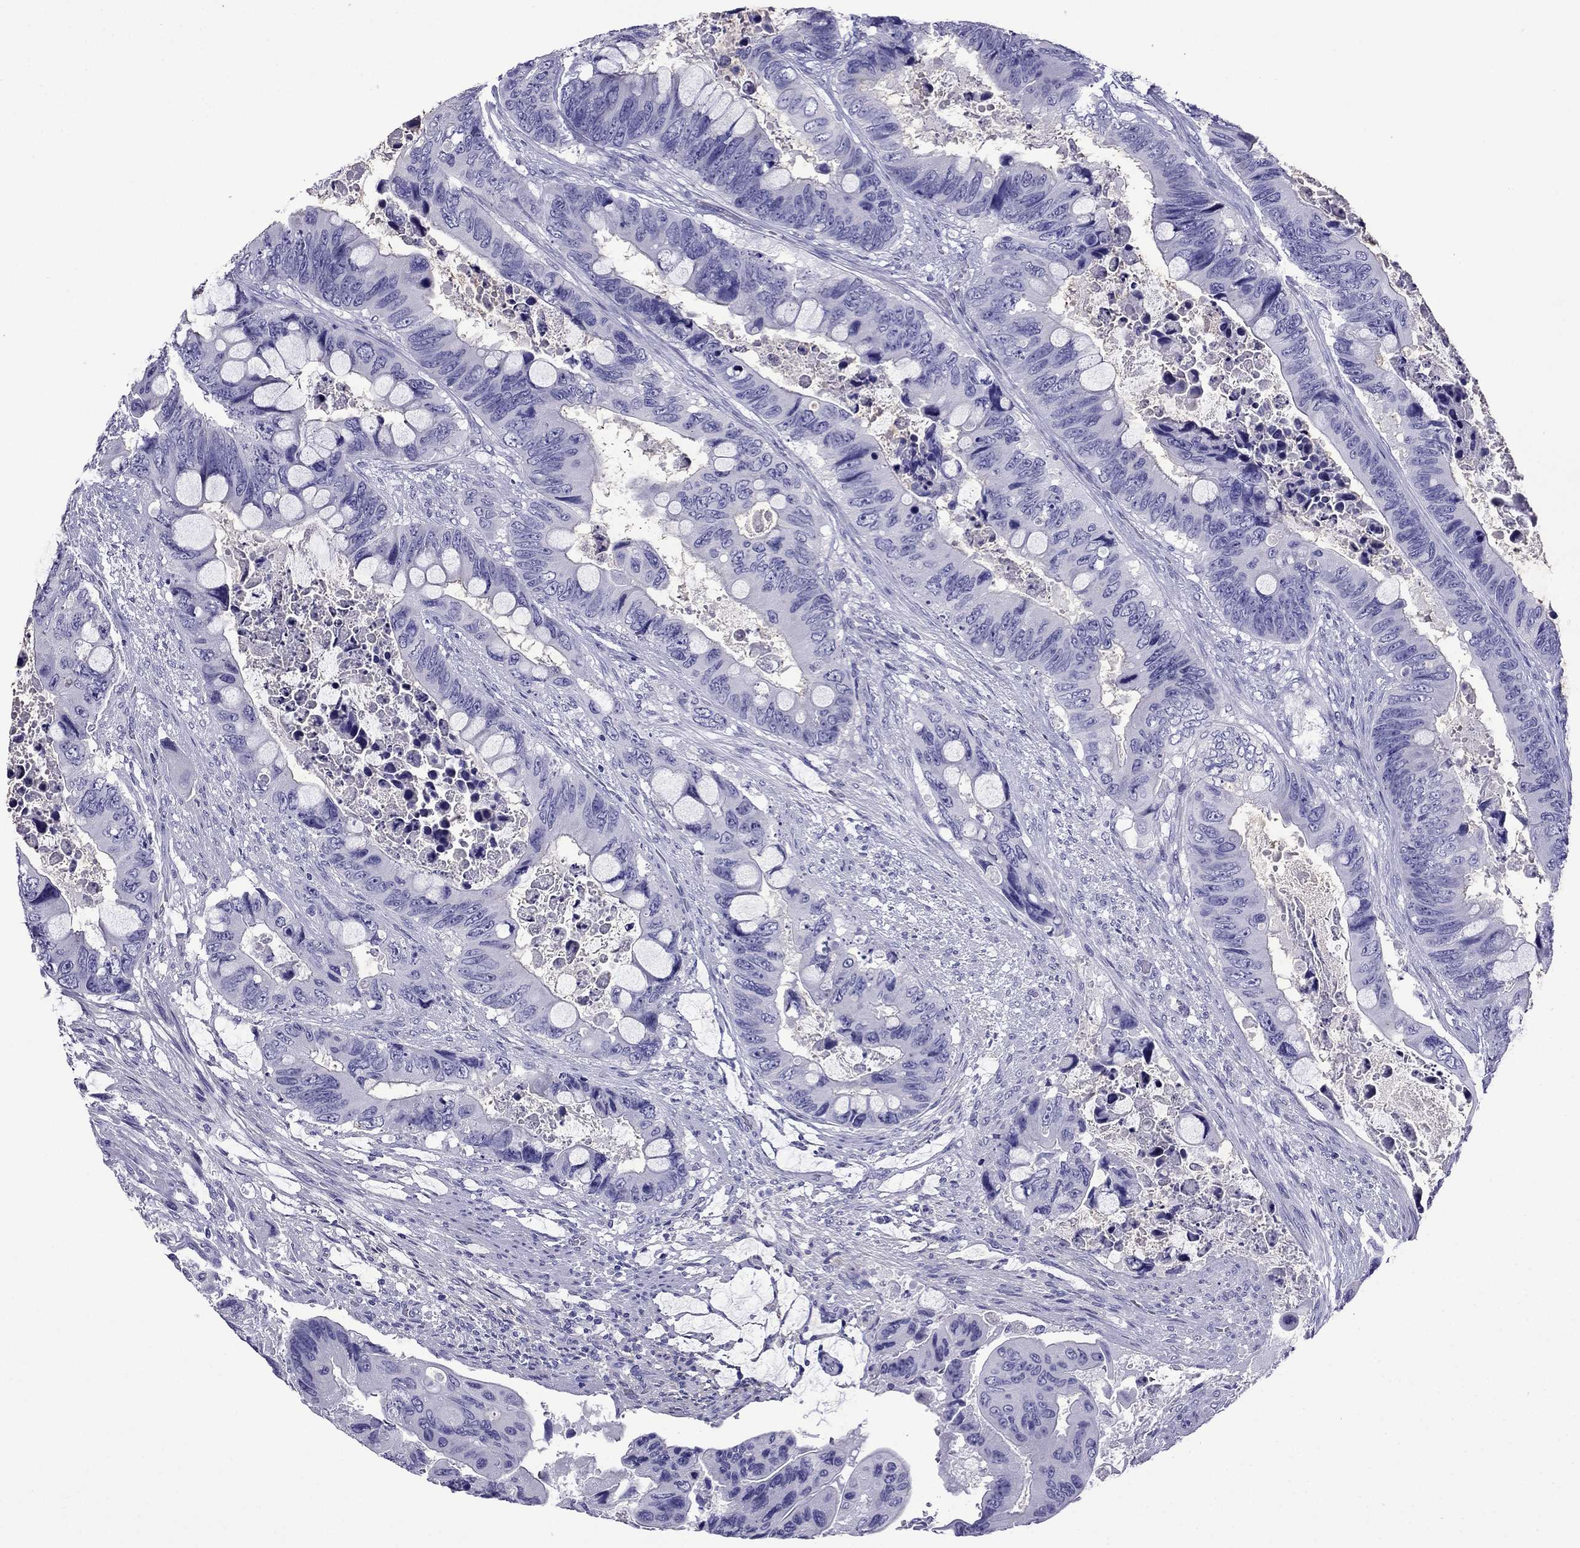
{"staining": {"intensity": "negative", "quantity": "none", "location": "none"}, "tissue": "colorectal cancer", "cell_type": "Tumor cells", "image_type": "cancer", "snomed": [{"axis": "morphology", "description": "Adenocarcinoma, NOS"}, {"axis": "topography", "description": "Rectum"}], "caption": "Tumor cells are negative for brown protein staining in colorectal adenocarcinoma.", "gene": "ARR3", "patient": {"sex": "male", "age": 63}}